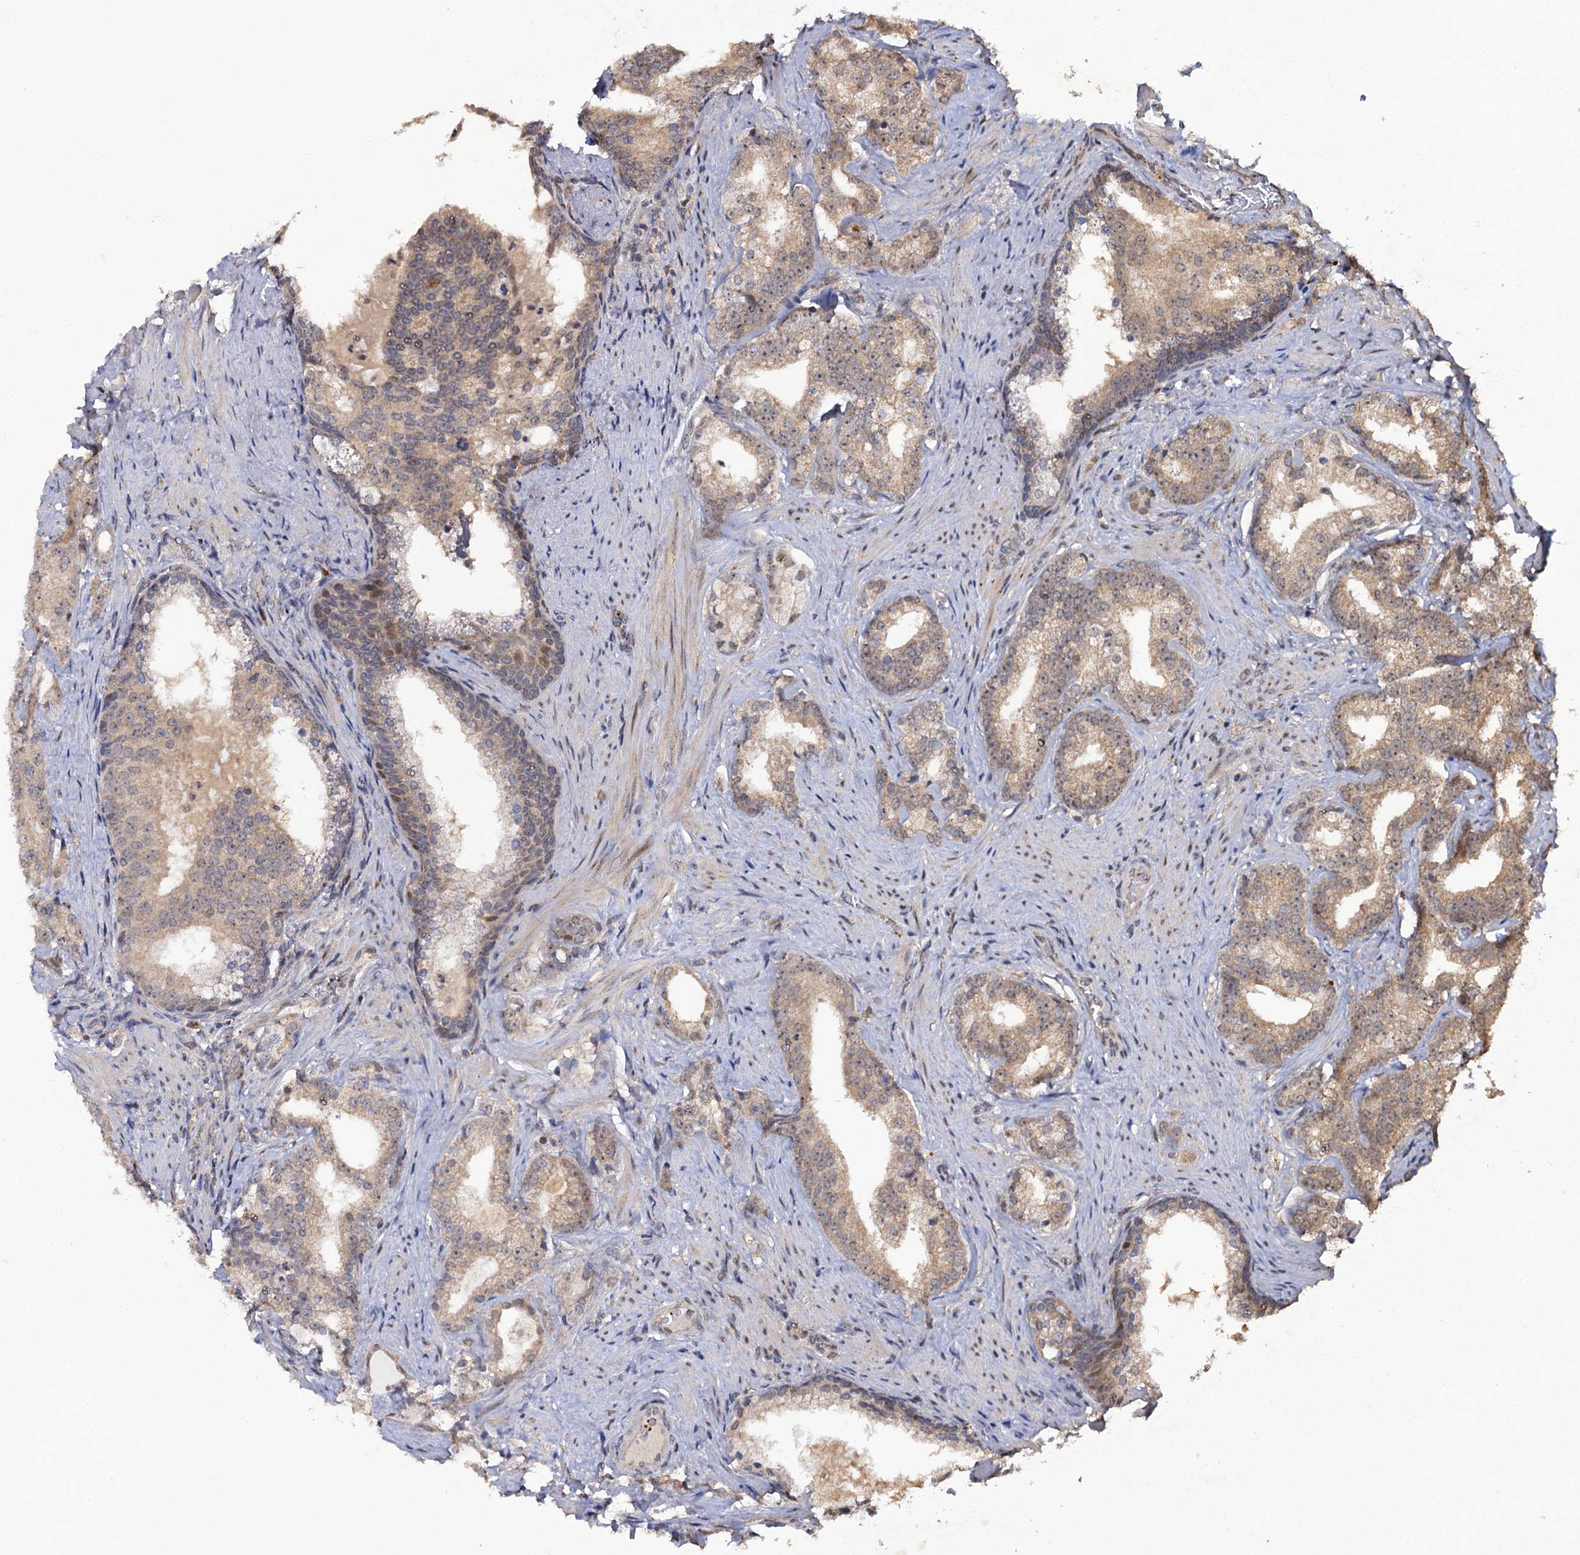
{"staining": {"intensity": "weak", "quantity": ">75%", "location": "cytoplasmic/membranous"}, "tissue": "prostate cancer", "cell_type": "Tumor cells", "image_type": "cancer", "snomed": [{"axis": "morphology", "description": "Adenocarcinoma, Low grade"}, {"axis": "topography", "description": "Prostate"}], "caption": "About >75% of tumor cells in human prostate cancer (low-grade adenocarcinoma) demonstrate weak cytoplasmic/membranous protein expression as visualized by brown immunohistochemical staining.", "gene": "LRRC63", "patient": {"sex": "male", "age": 71}}